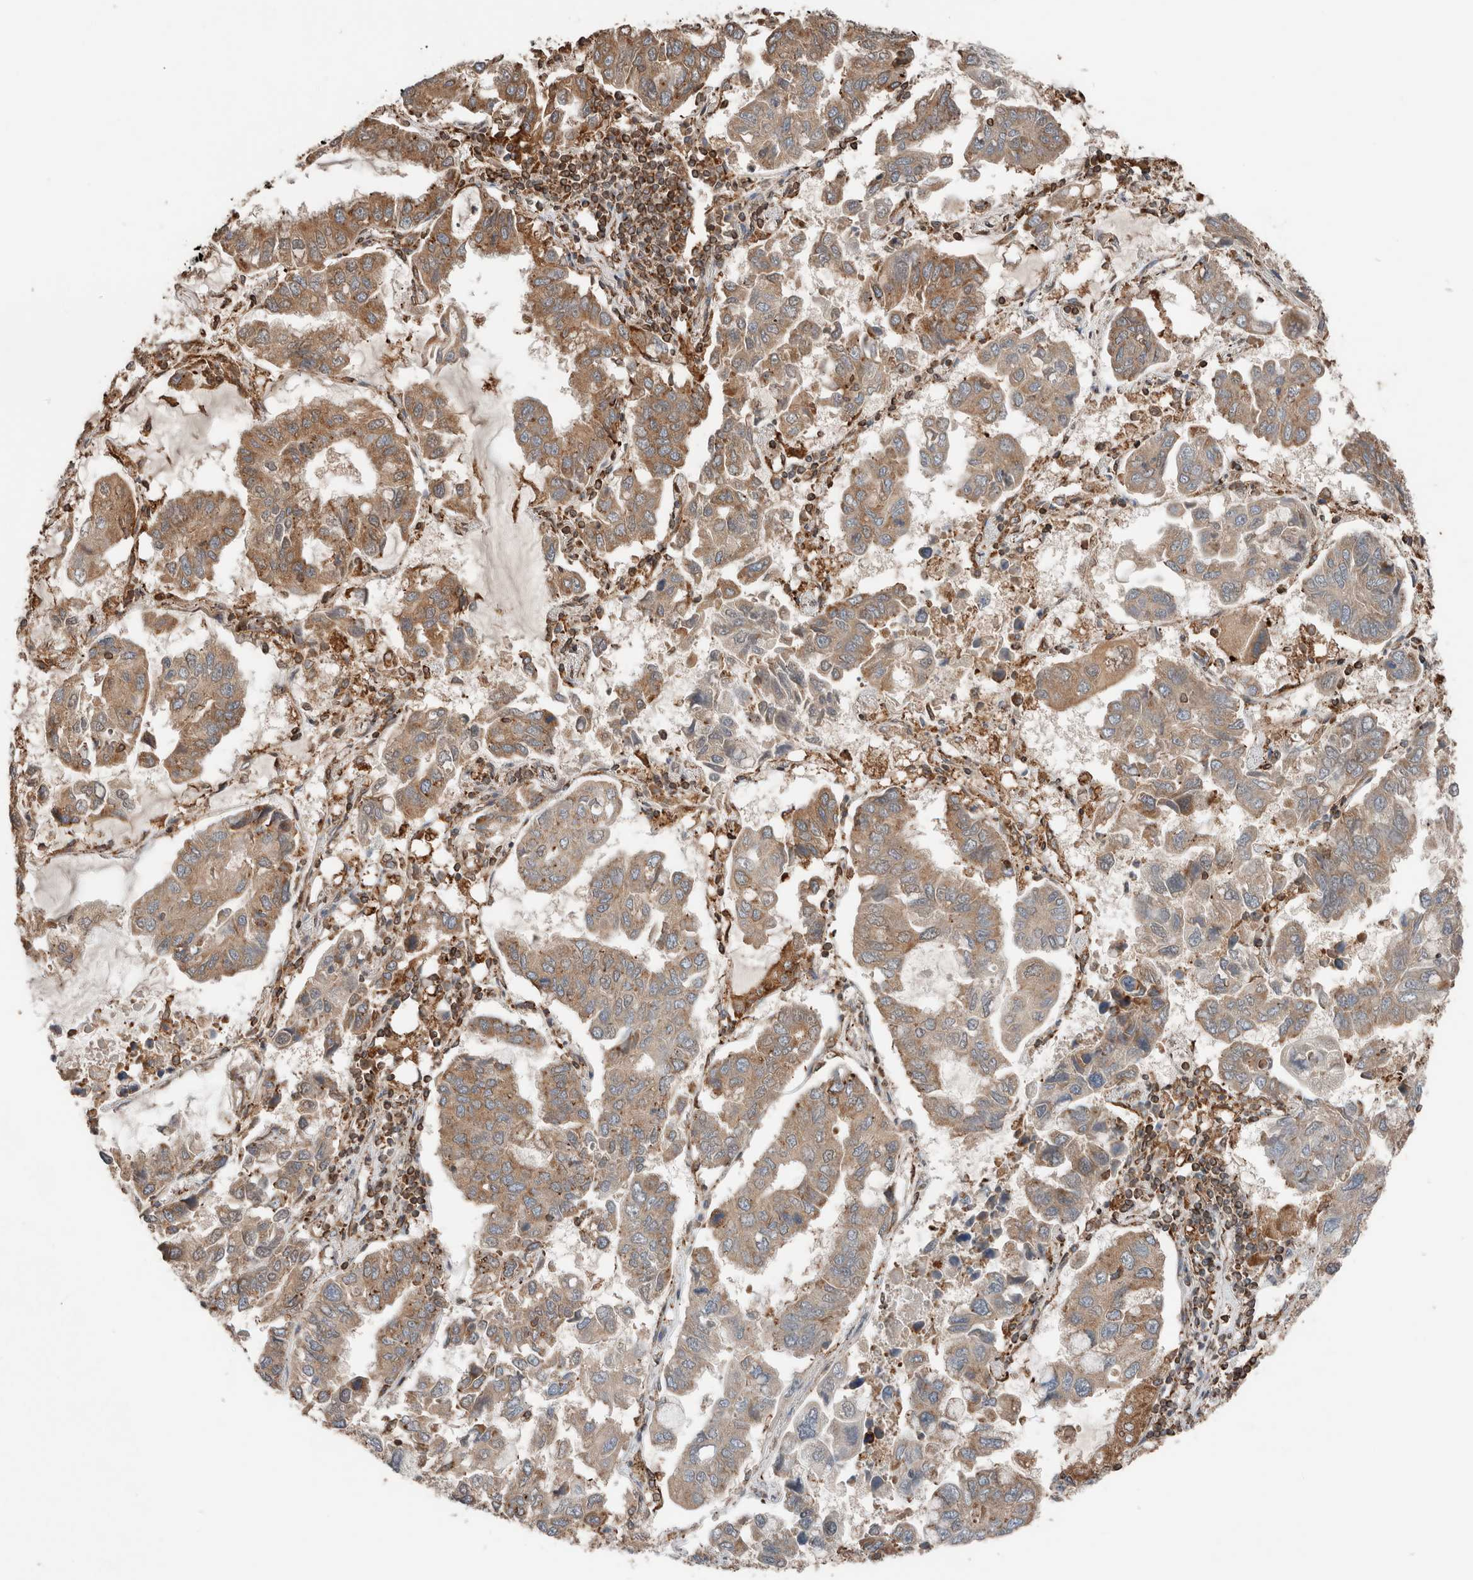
{"staining": {"intensity": "moderate", "quantity": ">75%", "location": "cytoplasmic/membranous"}, "tissue": "lung cancer", "cell_type": "Tumor cells", "image_type": "cancer", "snomed": [{"axis": "morphology", "description": "Adenocarcinoma, NOS"}, {"axis": "topography", "description": "Lung"}], "caption": "Moderate cytoplasmic/membranous staining is appreciated in about >75% of tumor cells in lung adenocarcinoma.", "gene": "ERAP2", "patient": {"sex": "male", "age": 64}}